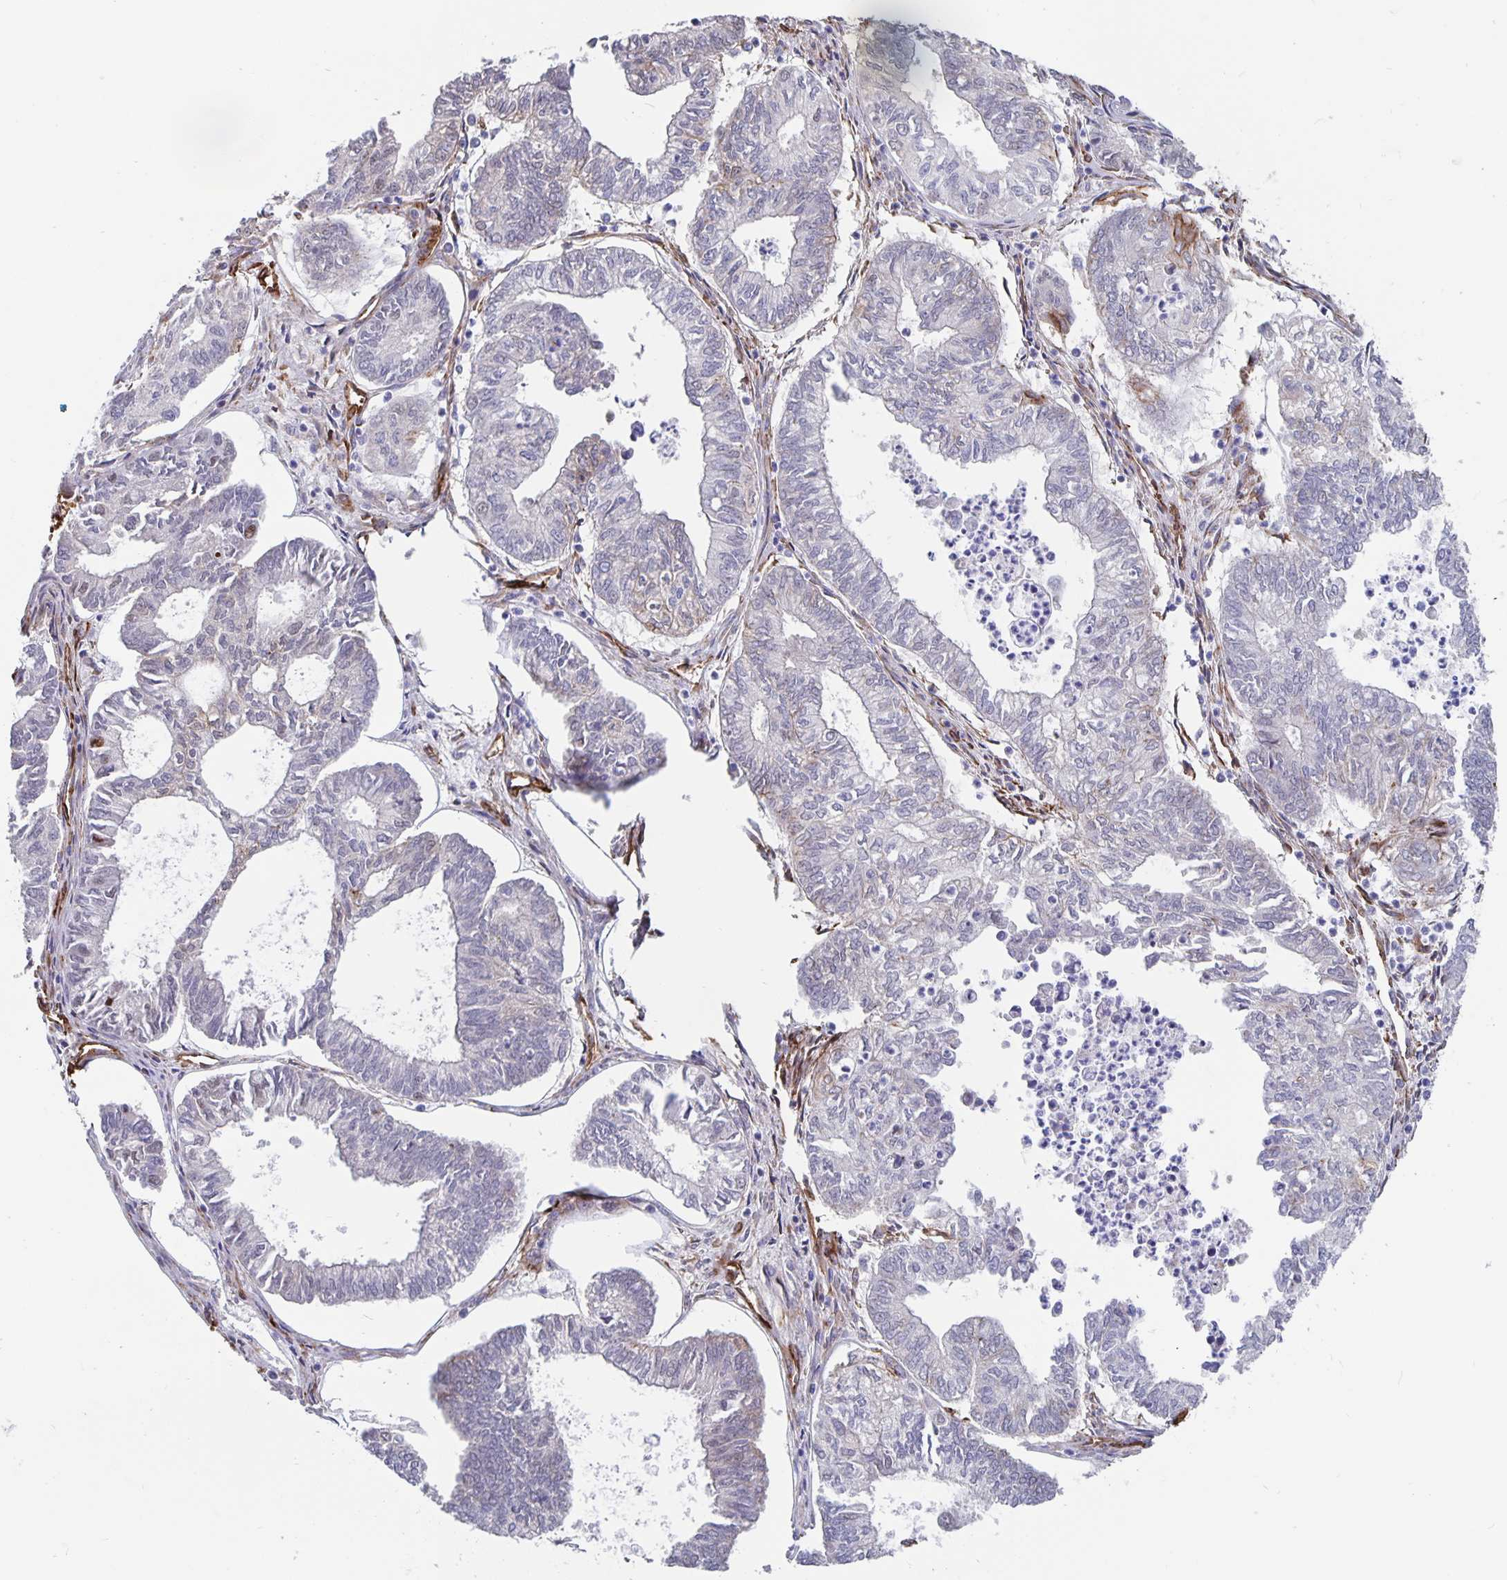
{"staining": {"intensity": "negative", "quantity": "none", "location": "none"}, "tissue": "ovarian cancer", "cell_type": "Tumor cells", "image_type": "cancer", "snomed": [{"axis": "morphology", "description": "Carcinoma, endometroid"}, {"axis": "topography", "description": "Ovary"}], "caption": "IHC micrograph of neoplastic tissue: endometroid carcinoma (ovarian) stained with DAB (3,3'-diaminobenzidine) reveals no significant protein positivity in tumor cells.", "gene": "DCHS2", "patient": {"sex": "female", "age": 64}}